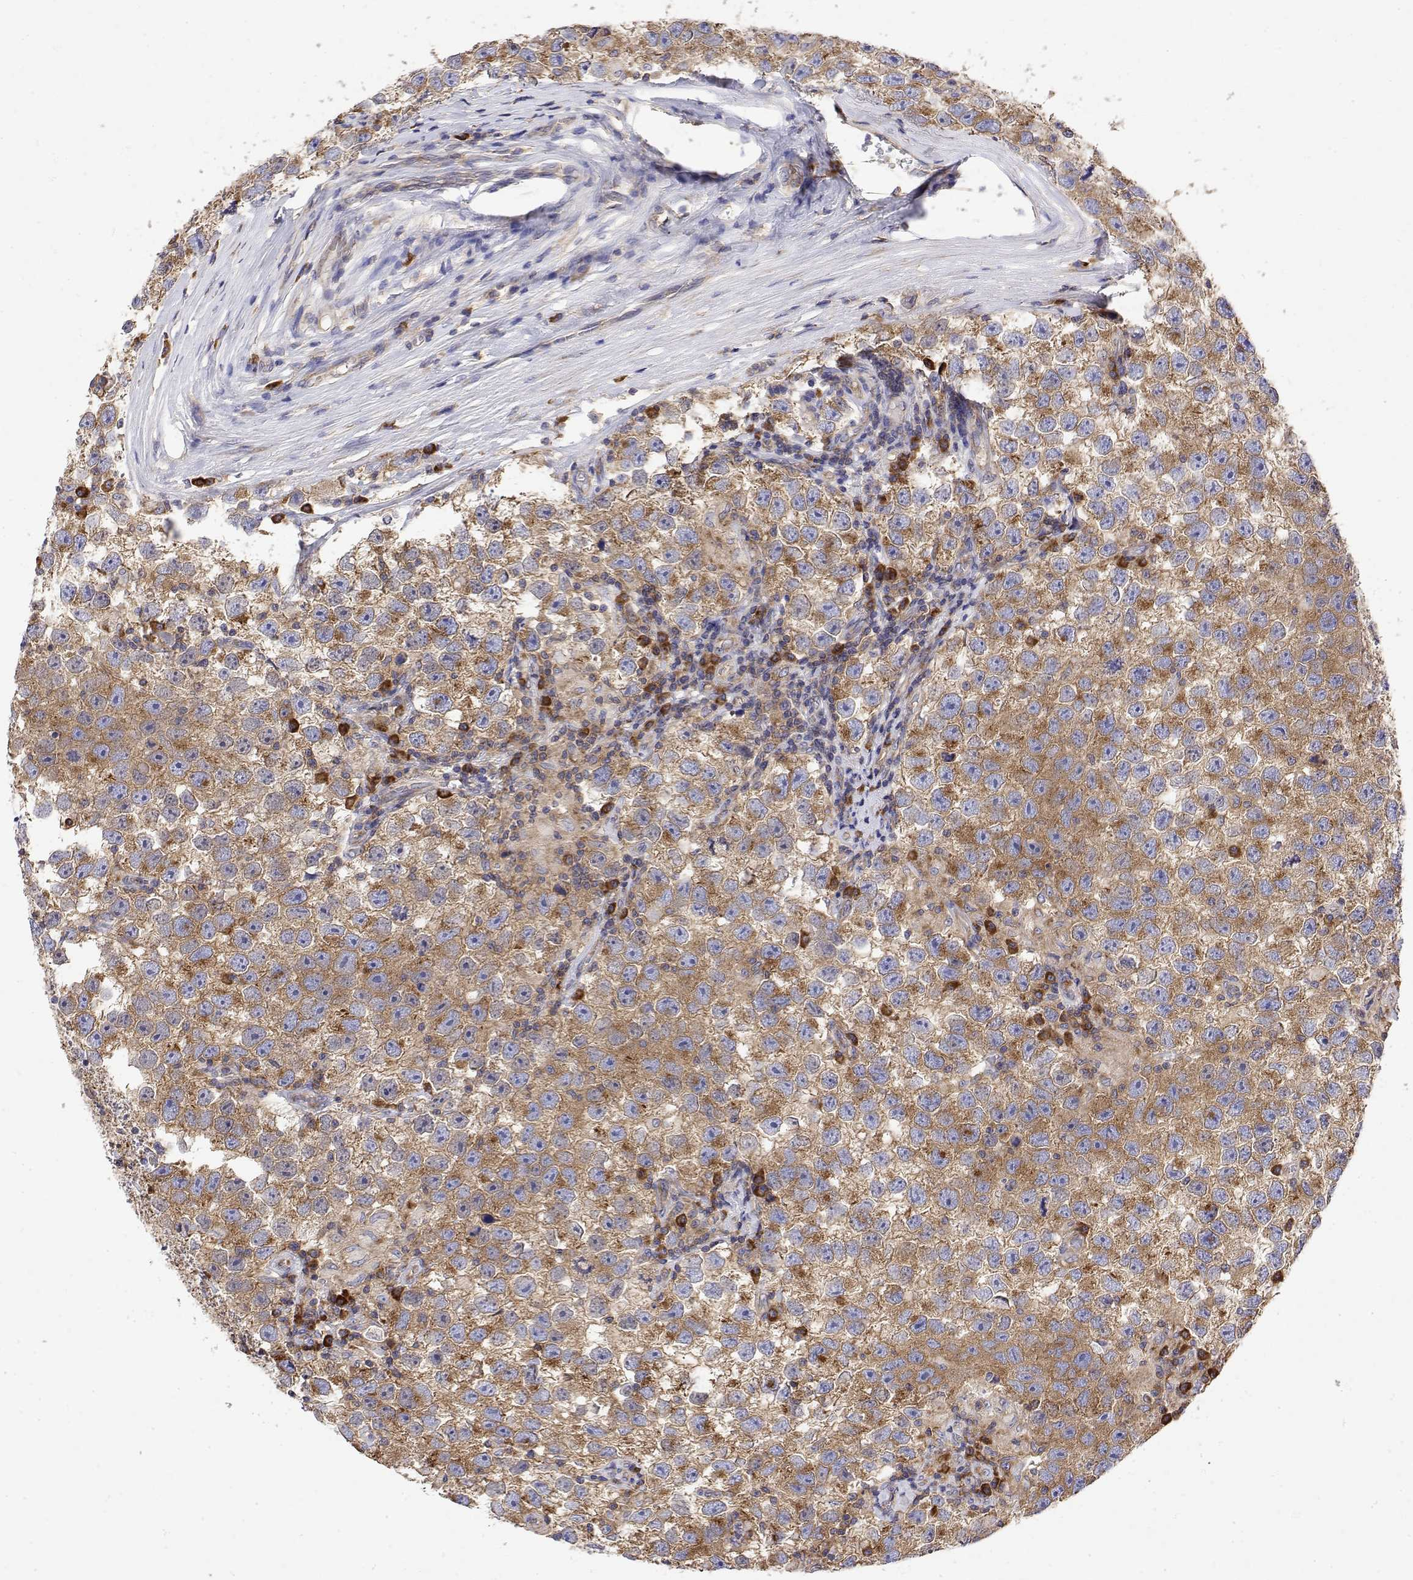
{"staining": {"intensity": "moderate", "quantity": ">75%", "location": "cytoplasmic/membranous"}, "tissue": "testis cancer", "cell_type": "Tumor cells", "image_type": "cancer", "snomed": [{"axis": "morphology", "description": "Seminoma, NOS"}, {"axis": "topography", "description": "Testis"}], "caption": "Immunohistochemistry (IHC) histopathology image of neoplastic tissue: testis cancer (seminoma) stained using immunohistochemistry displays medium levels of moderate protein expression localized specifically in the cytoplasmic/membranous of tumor cells, appearing as a cytoplasmic/membranous brown color.", "gene": "EEF1G", "patient": {"sex": "male", "age": 26}}